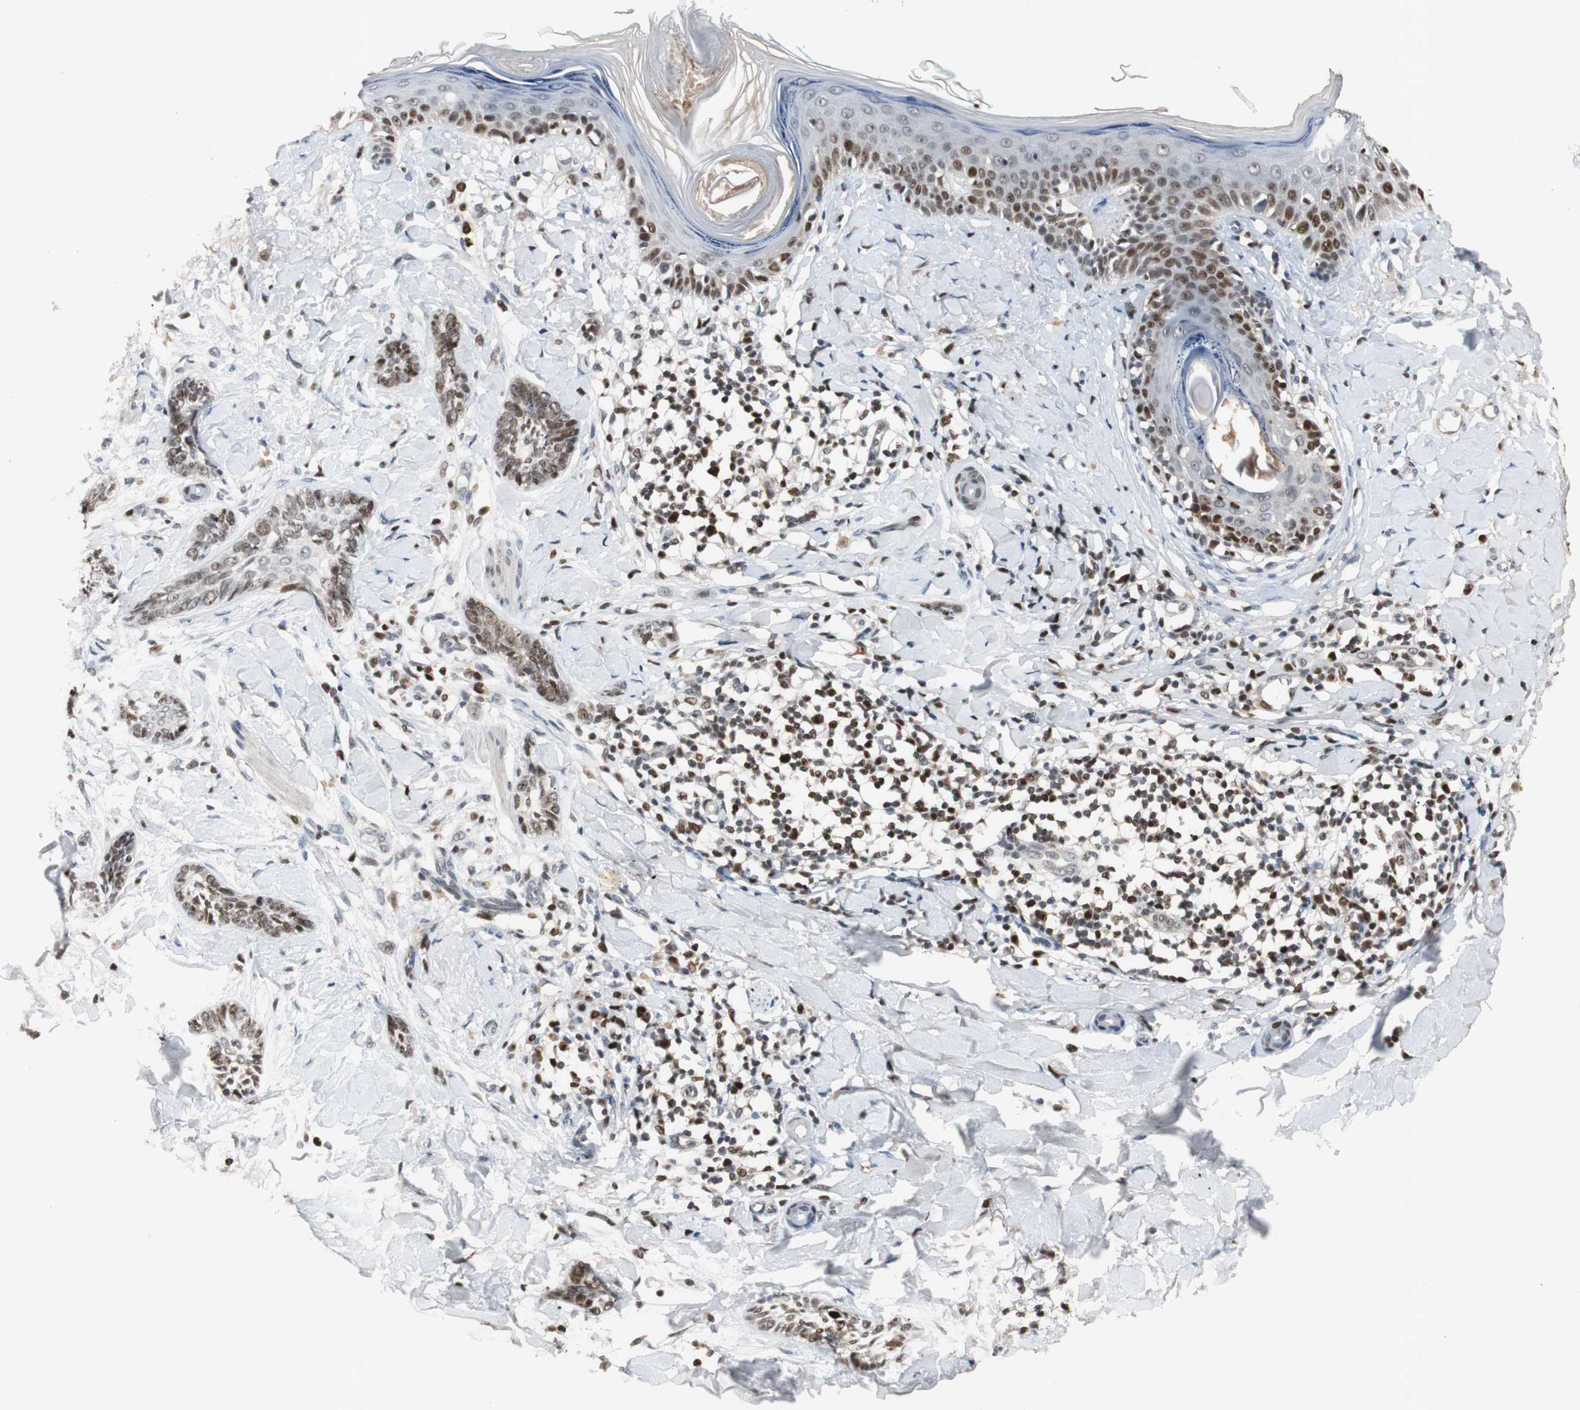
{"staining": {"intensity": "moderate", "quantity": "<25%", "location": "nuclear"}, "tissue": "skin cancer", "cell_type": "Tumor cells", "image_type": "cancer", "snomed": [{"axis": "morphology", "description": "Basal cell carcinoma"}, {"axis": "topography", "description": "Skin"}], "caption": "Human basal cell carcinoma (skin) stained with a protein marker demonstrates moderate staining in tumor cells.", "gene": "FEN1", "patient": {"sex": "female", "age": 58}}